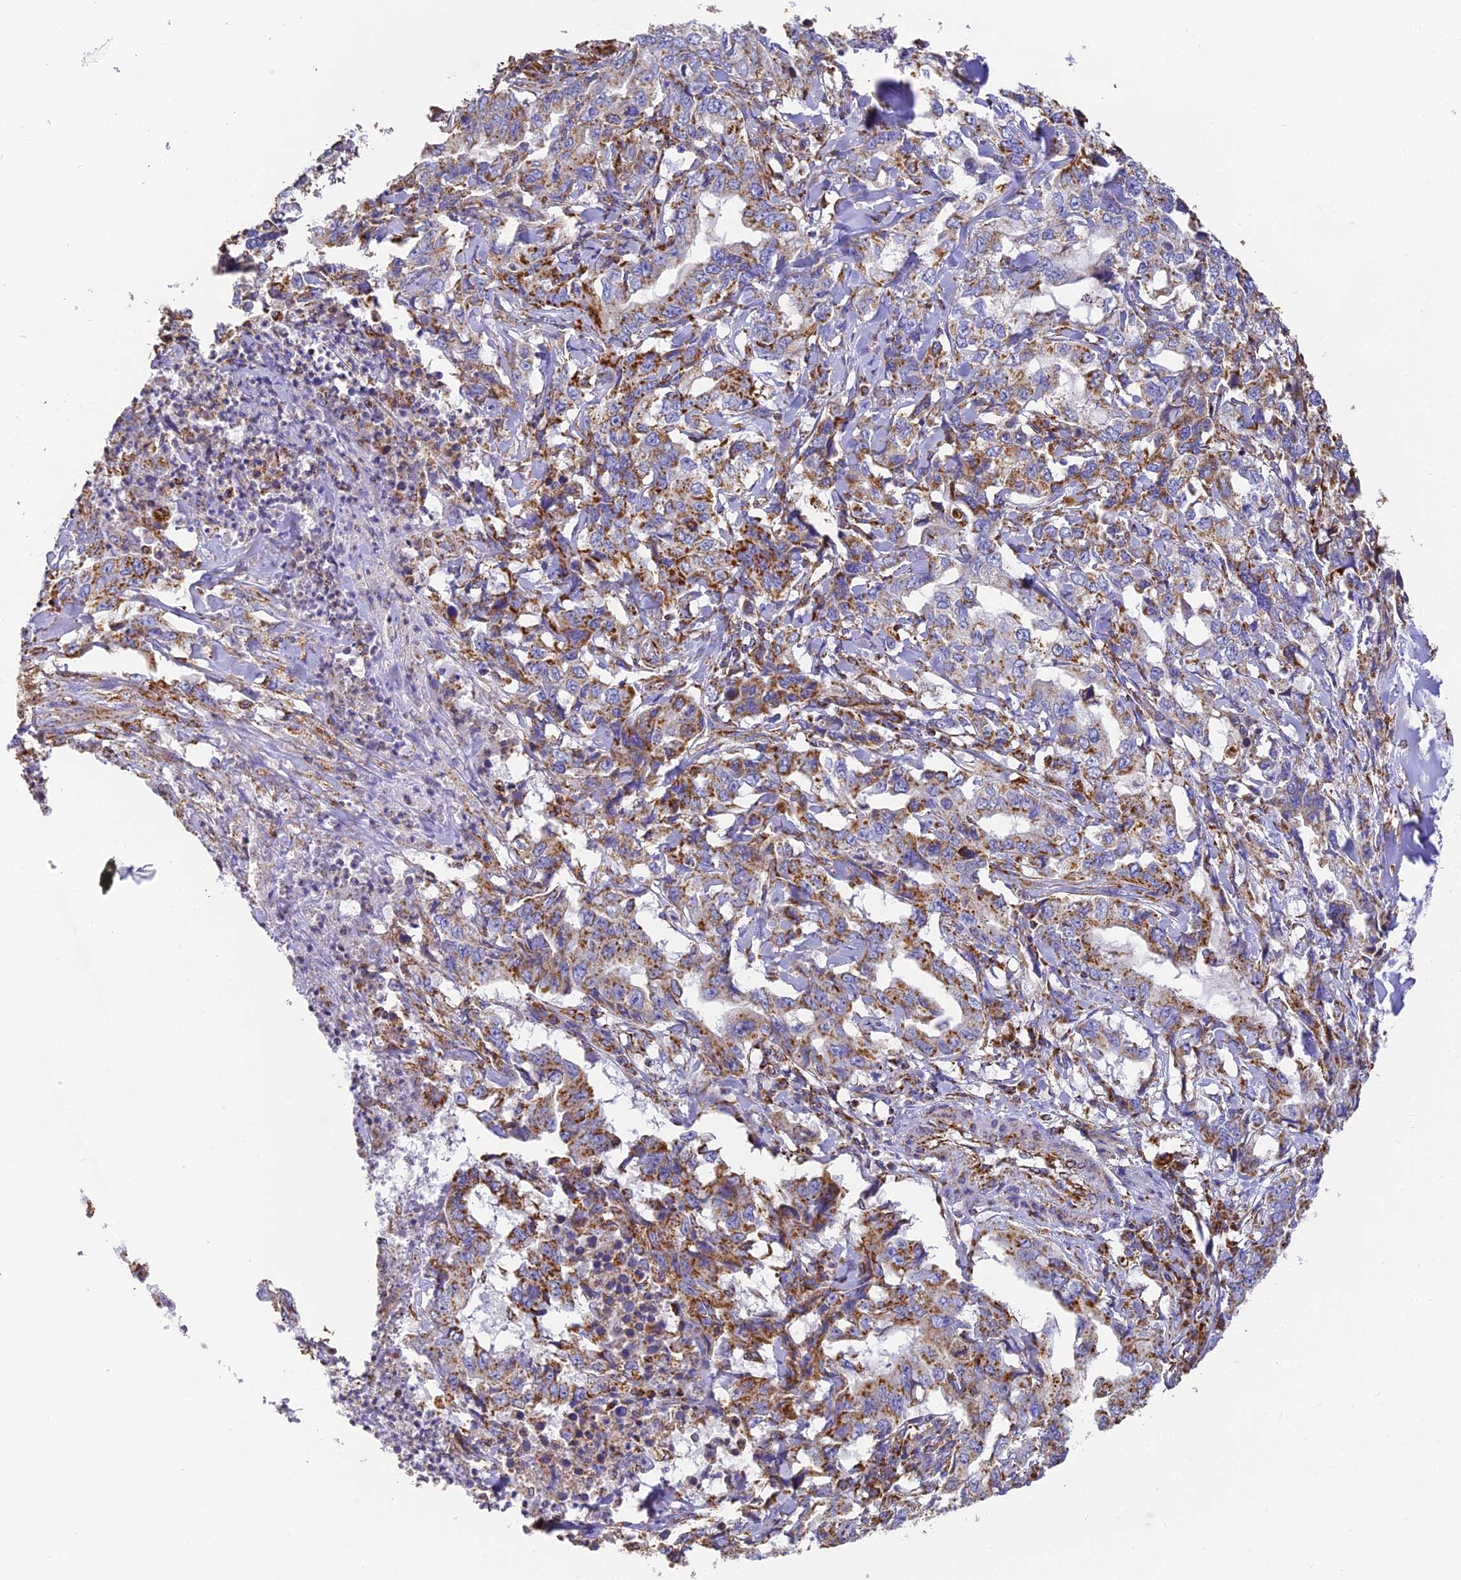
{"staining": {"intensity": "moderate", "quantity": ">75%", "location": "cytoplasmic/membranous"}, "tissue": "lung cancer", "cell_type": "Tumor cells", "image_type": "cancer", "snomed": [{"axis": "morphology", "description": "Adenocarcinoma, NOS"}, {"axis": "topography", "description": "Lung"}], "caption": "This image reveals immunohistochemistry (IHC) staining of human lung adenocarcinoma, with medium moderate cytoplasmic/membranous expression in about >75% of tumor cells.", "gene": "COX6C", "patient": {"sex": "female", "age": 51}}